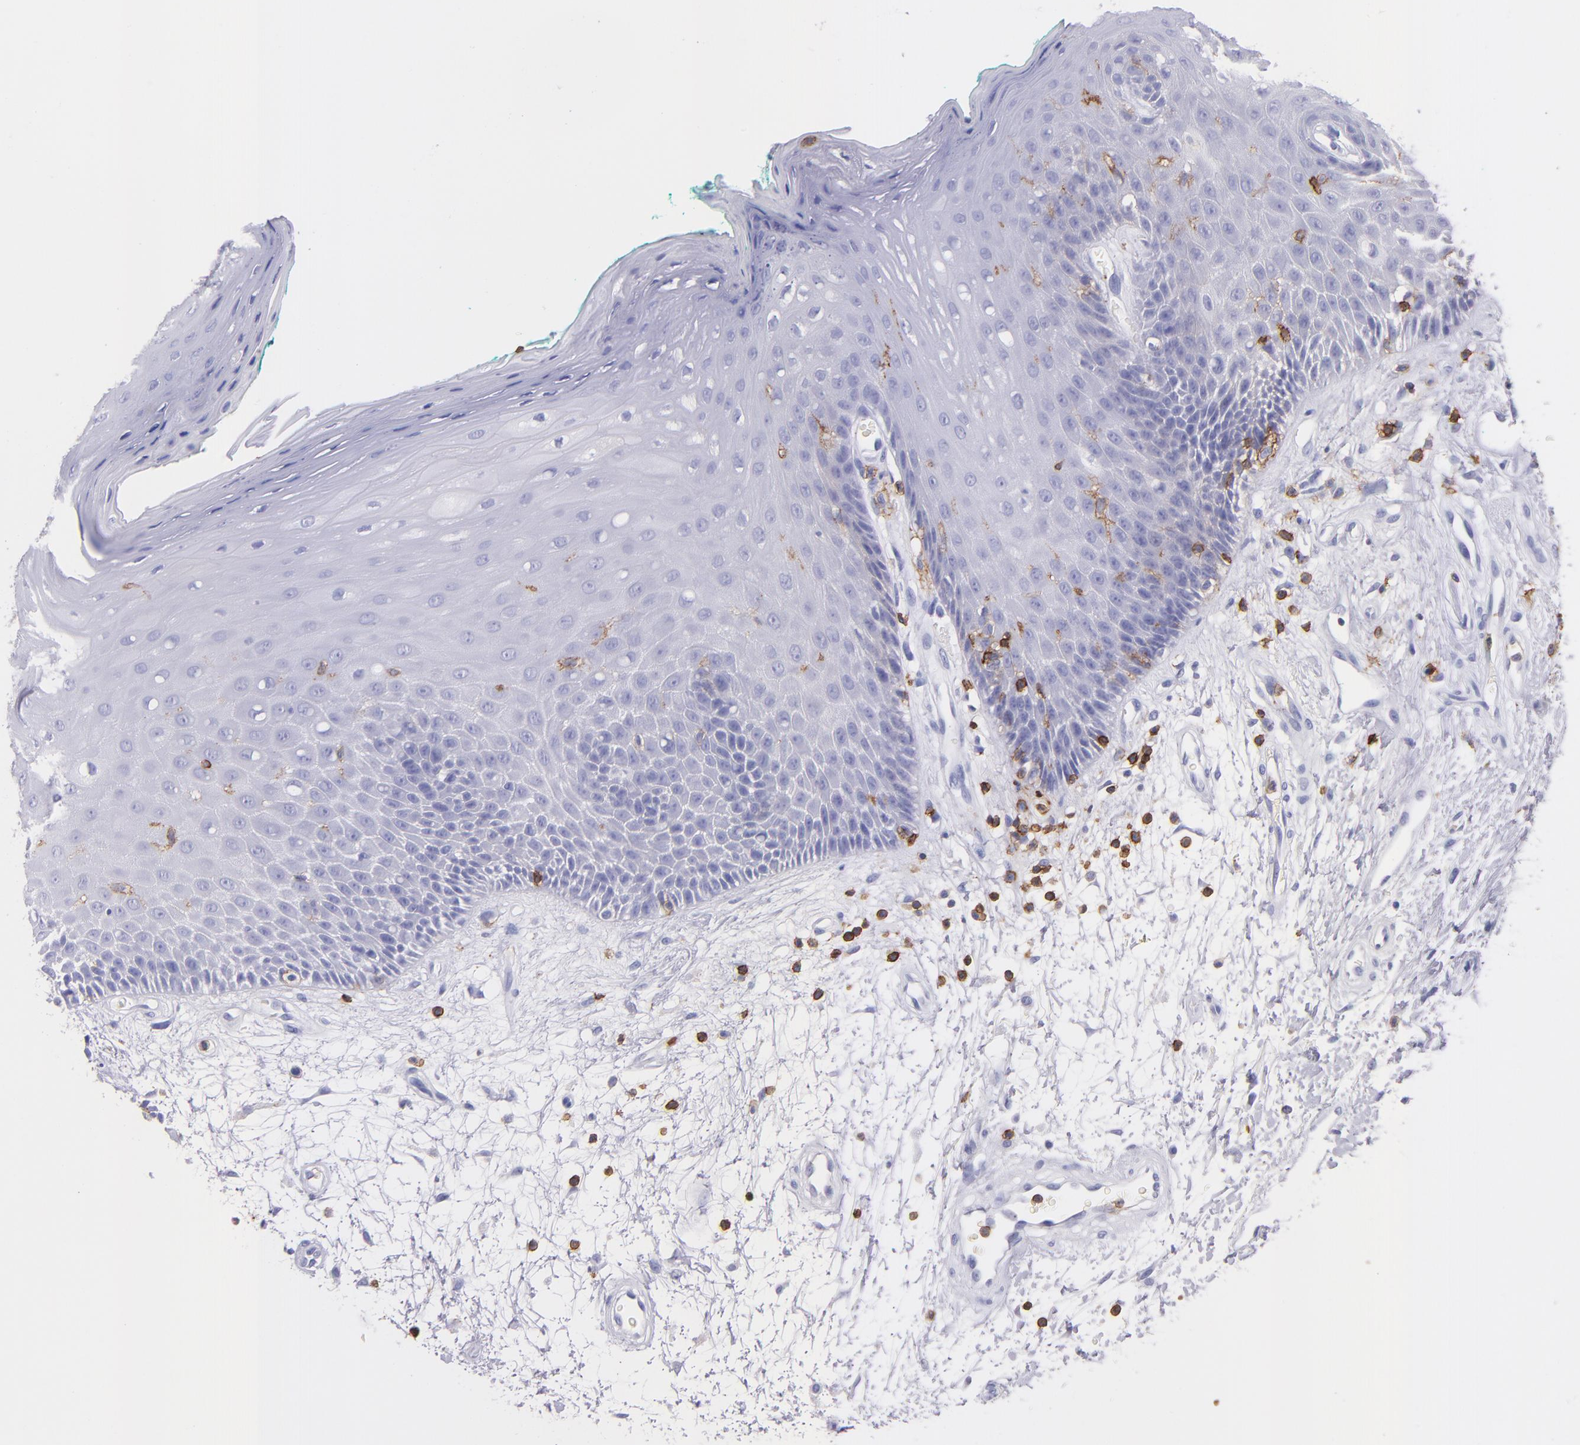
{"staining": {"intensity": "negative", "quantity": "none", "location": "none"}, "tissue": "oral mucosa", "cell_type": "Squamous epithelial cells", "image_type": "normal", "snomed": [{"axis": "morphology", "description": "Normal tissue, NOS"}, {"axis": "morphology", "description": "Squamous cell carcinoma, NOS"}, {"axis": "topography", "description": "Skeletal muscle"}, {"axis": "topography", "description": "Oral tissue"}, {"axis": "topography", "description": "Head-Neck"}], "caption": "This is a histopathology image of immunohistochemistry (IHC) staining of benign oral mucosa, which shows no expression in squamous epithelial cells. The staining was performed using DAB to visualize the protein expression in brown, while the nuclei were stained in blue with hematoxylin (Magnification: 20x).", "gene": "SPN", "patient": {"sex": "female", "age": 84}}